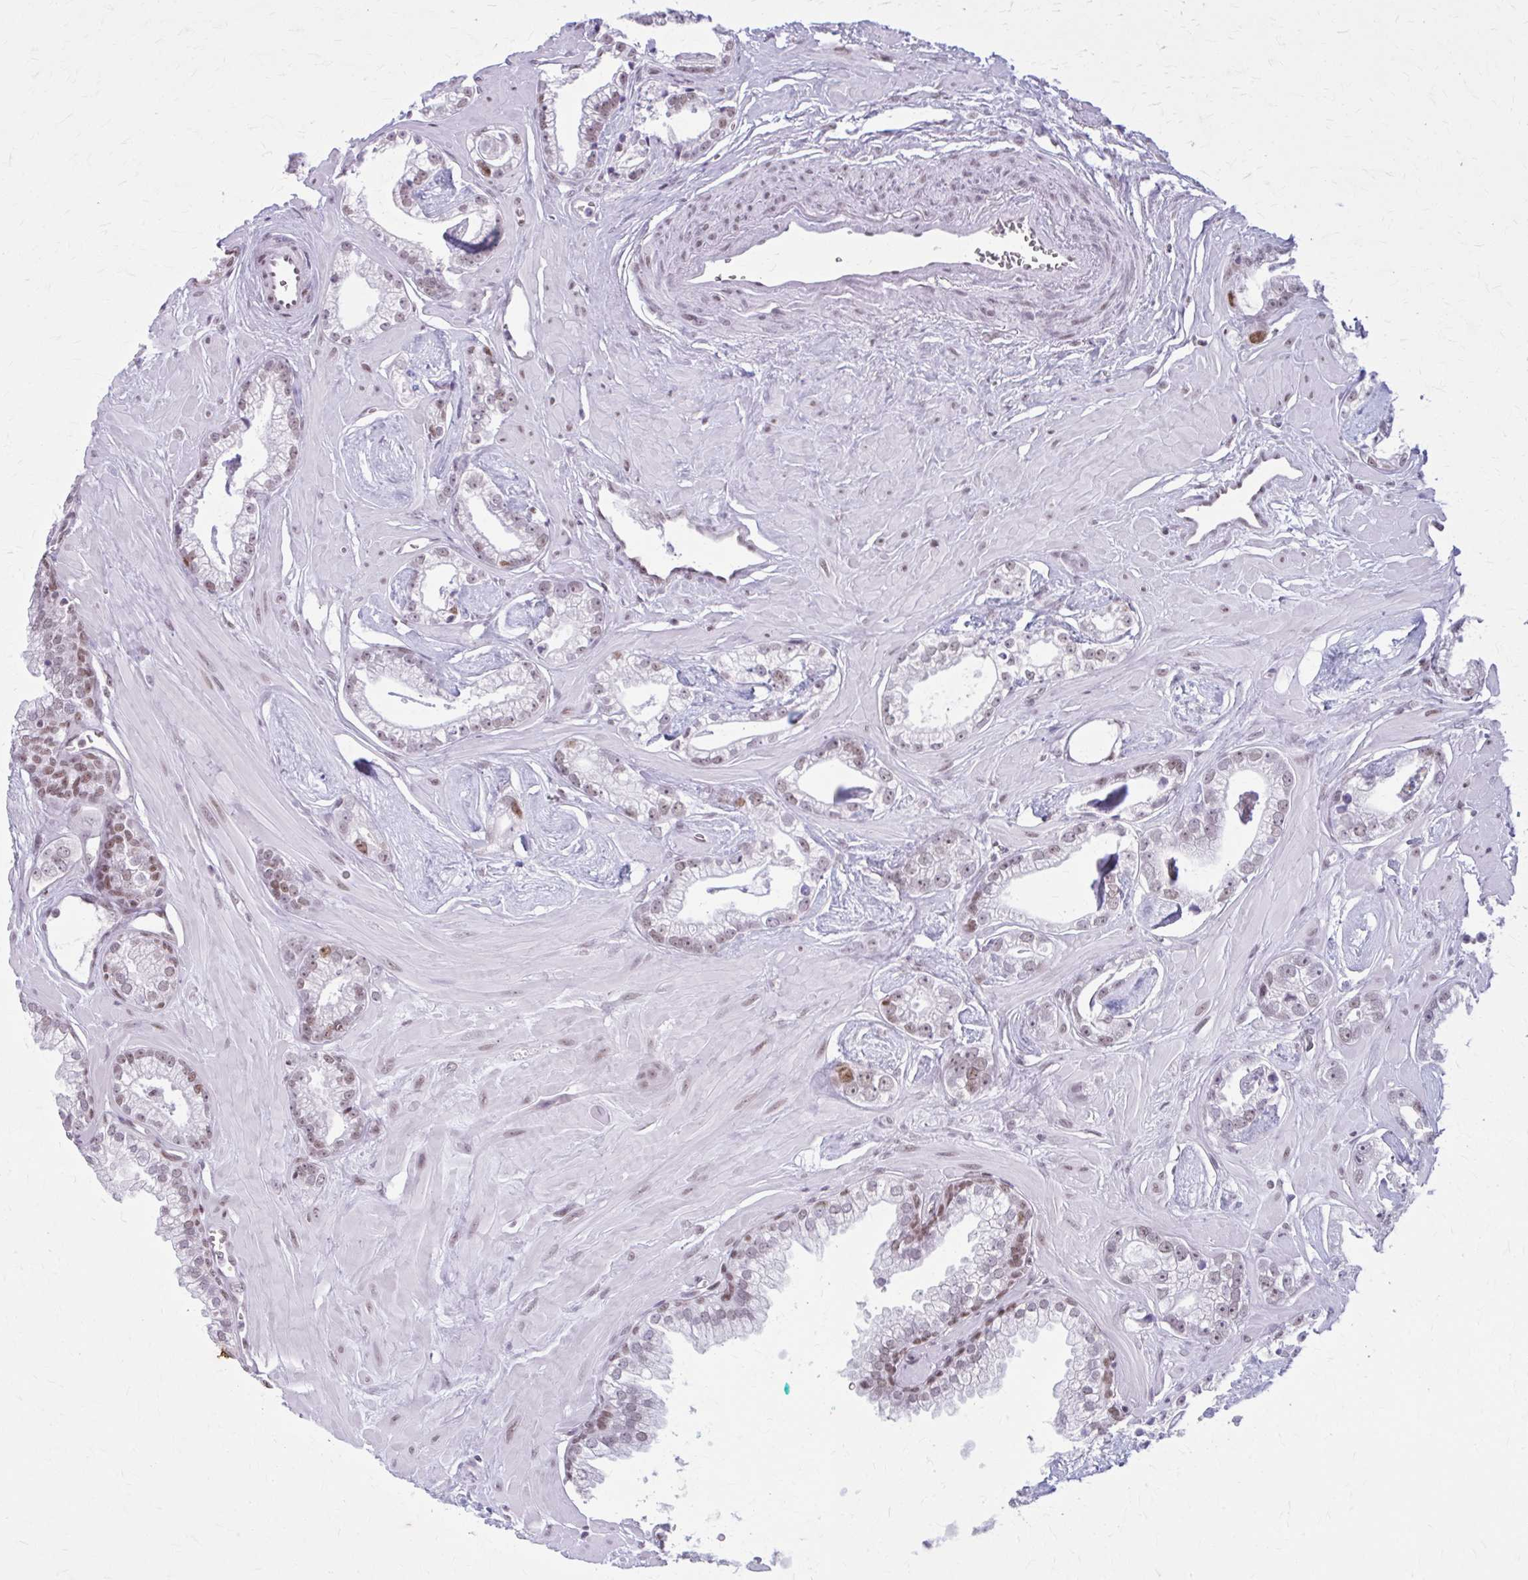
{"staining": {"intensity": "moderate", "quantity": "25%-75%", "location": "nuclear"}, "tissue": "prostate cancer", "cell_type": "Tumor cells", "image_type": "cancer", "snomed": [{"axis": "morphology", "description": "Adenocarcinoma, Low grade"}, {"axis": "topography", "description": "Prostate"}], "caption": "Prostate adenocarcinoma (low-grade) stained with a protein marker reveals moderate staining in tumor cells.", "gene": "PABIR1", "patient": {"sex": "male", "age": 60}}